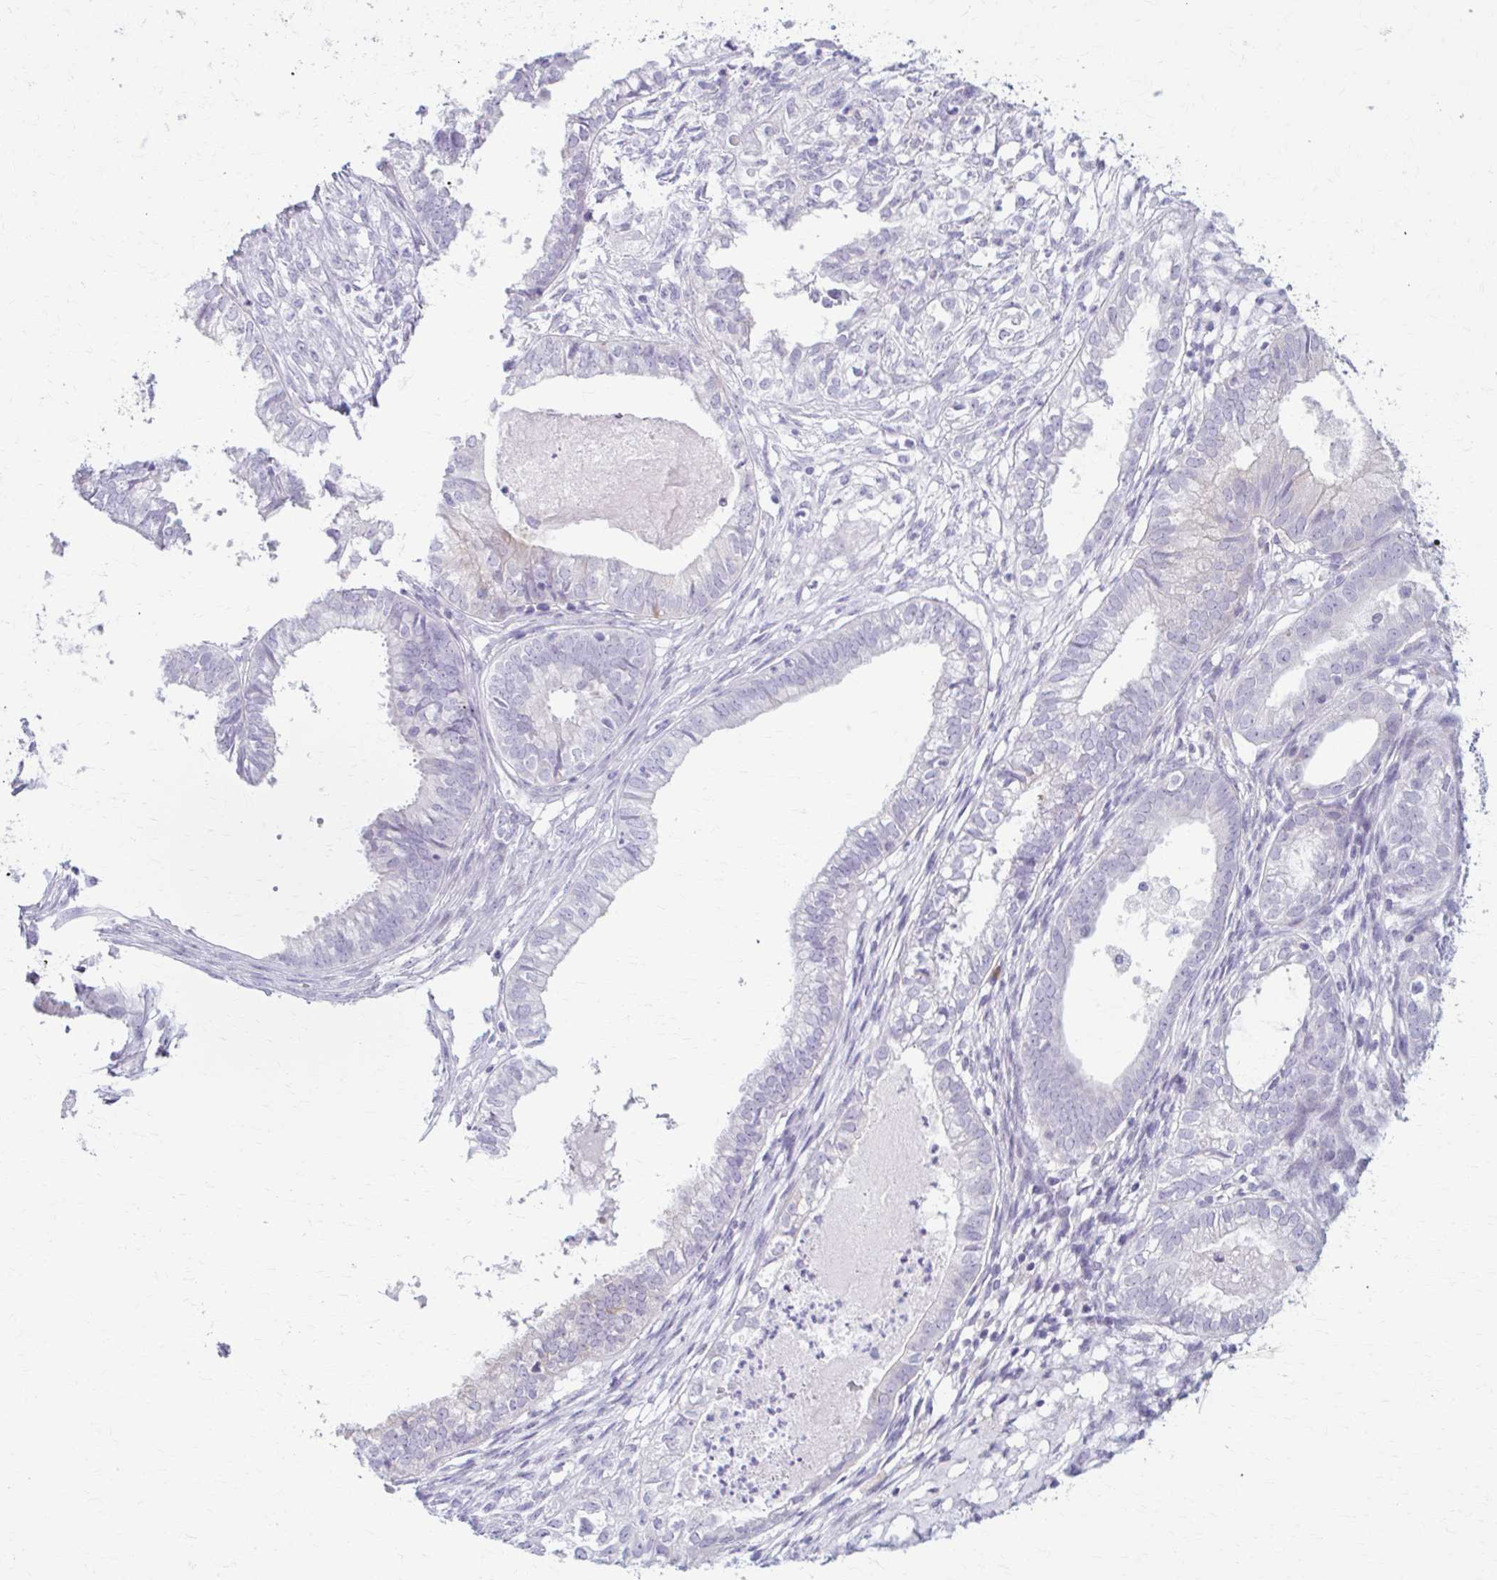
{"staining": {"intensity": "negative", "quantity": "none", "location": "none"}, "tissue": "ovarian cancer", "cell_type": "Tumor cells", "image_type": "cancer", "snomed": [{"axis": "morphology", "description": "Carcinoma, endometroid"}, {"axis": "topography", "description": "Ovary"}], "caption": "High magnification brightfield microscopy of endometroid carcinoma (ovarian) stained with DAB (brown) and counterstained with hematoxylin (blue): tumor cells show no significant staining.", "gene": "LDLRAP1", "patient": {"sex": "female", "age": 64}}